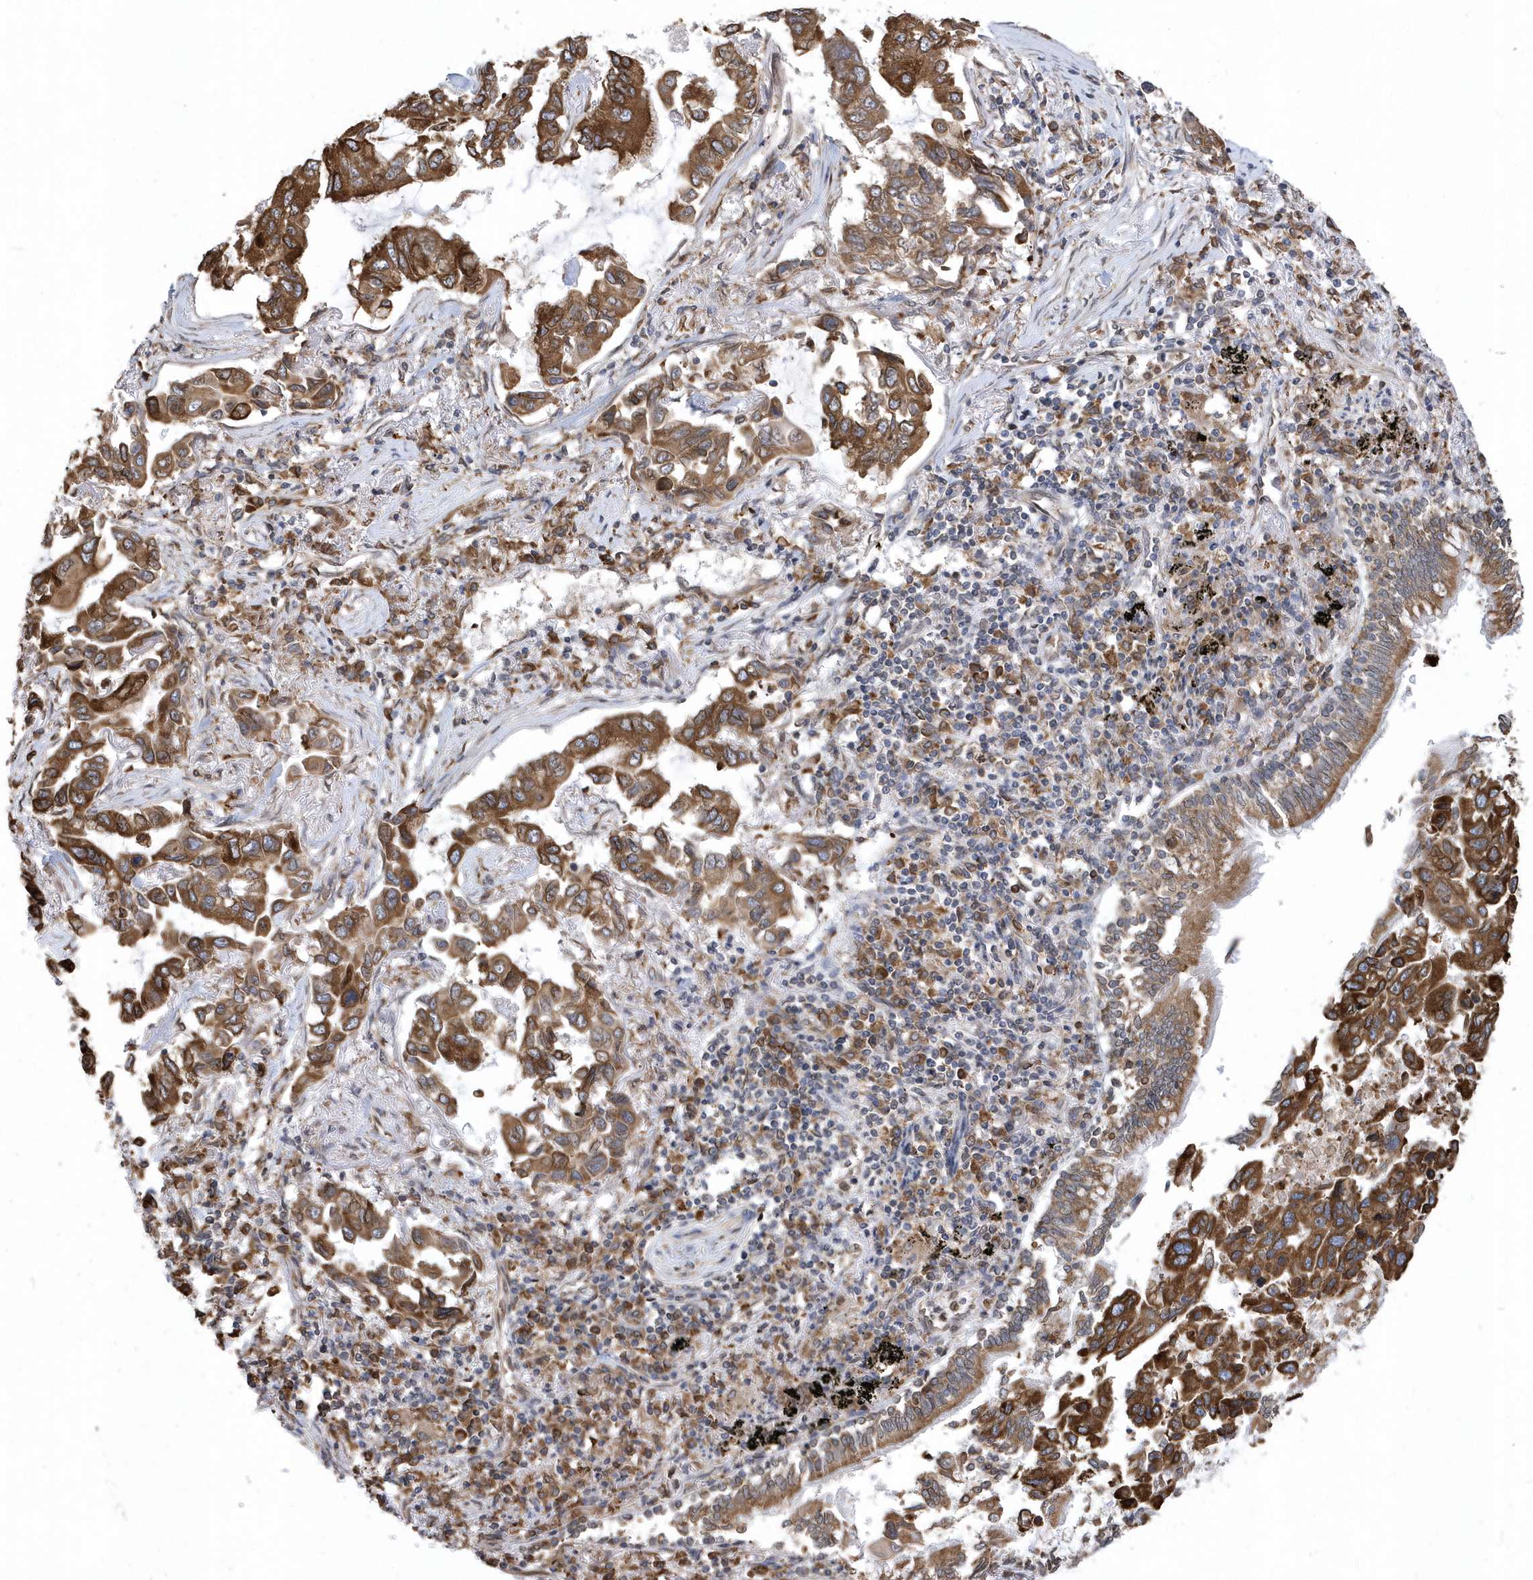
{"staining": {"intensity": "moderate", "quantity": ">75%", "location": "cytoplasmic/membranous"}, "tissue": "lung cancer", "cell_type": "Tumor cells", "image_type": "cancer", "snomed": [{"axis": "morphology", "description": "Adenocarcinoma, NOS"}, {"axis": "topography", "description": "Lung"}], "caption": "Immunohistochemistry (IHC) (DAB (3,3'-diaminobenzidine)) staining of human adenocarcinoma (lung) reveals moderate cytoplasmic/membranous protein expression in approximately >75% of tumor cells. (IHC, brightfield microscopy, high magnification).", "gene": "VAMP7", "patient": {"sex": "male", "age": 64}}